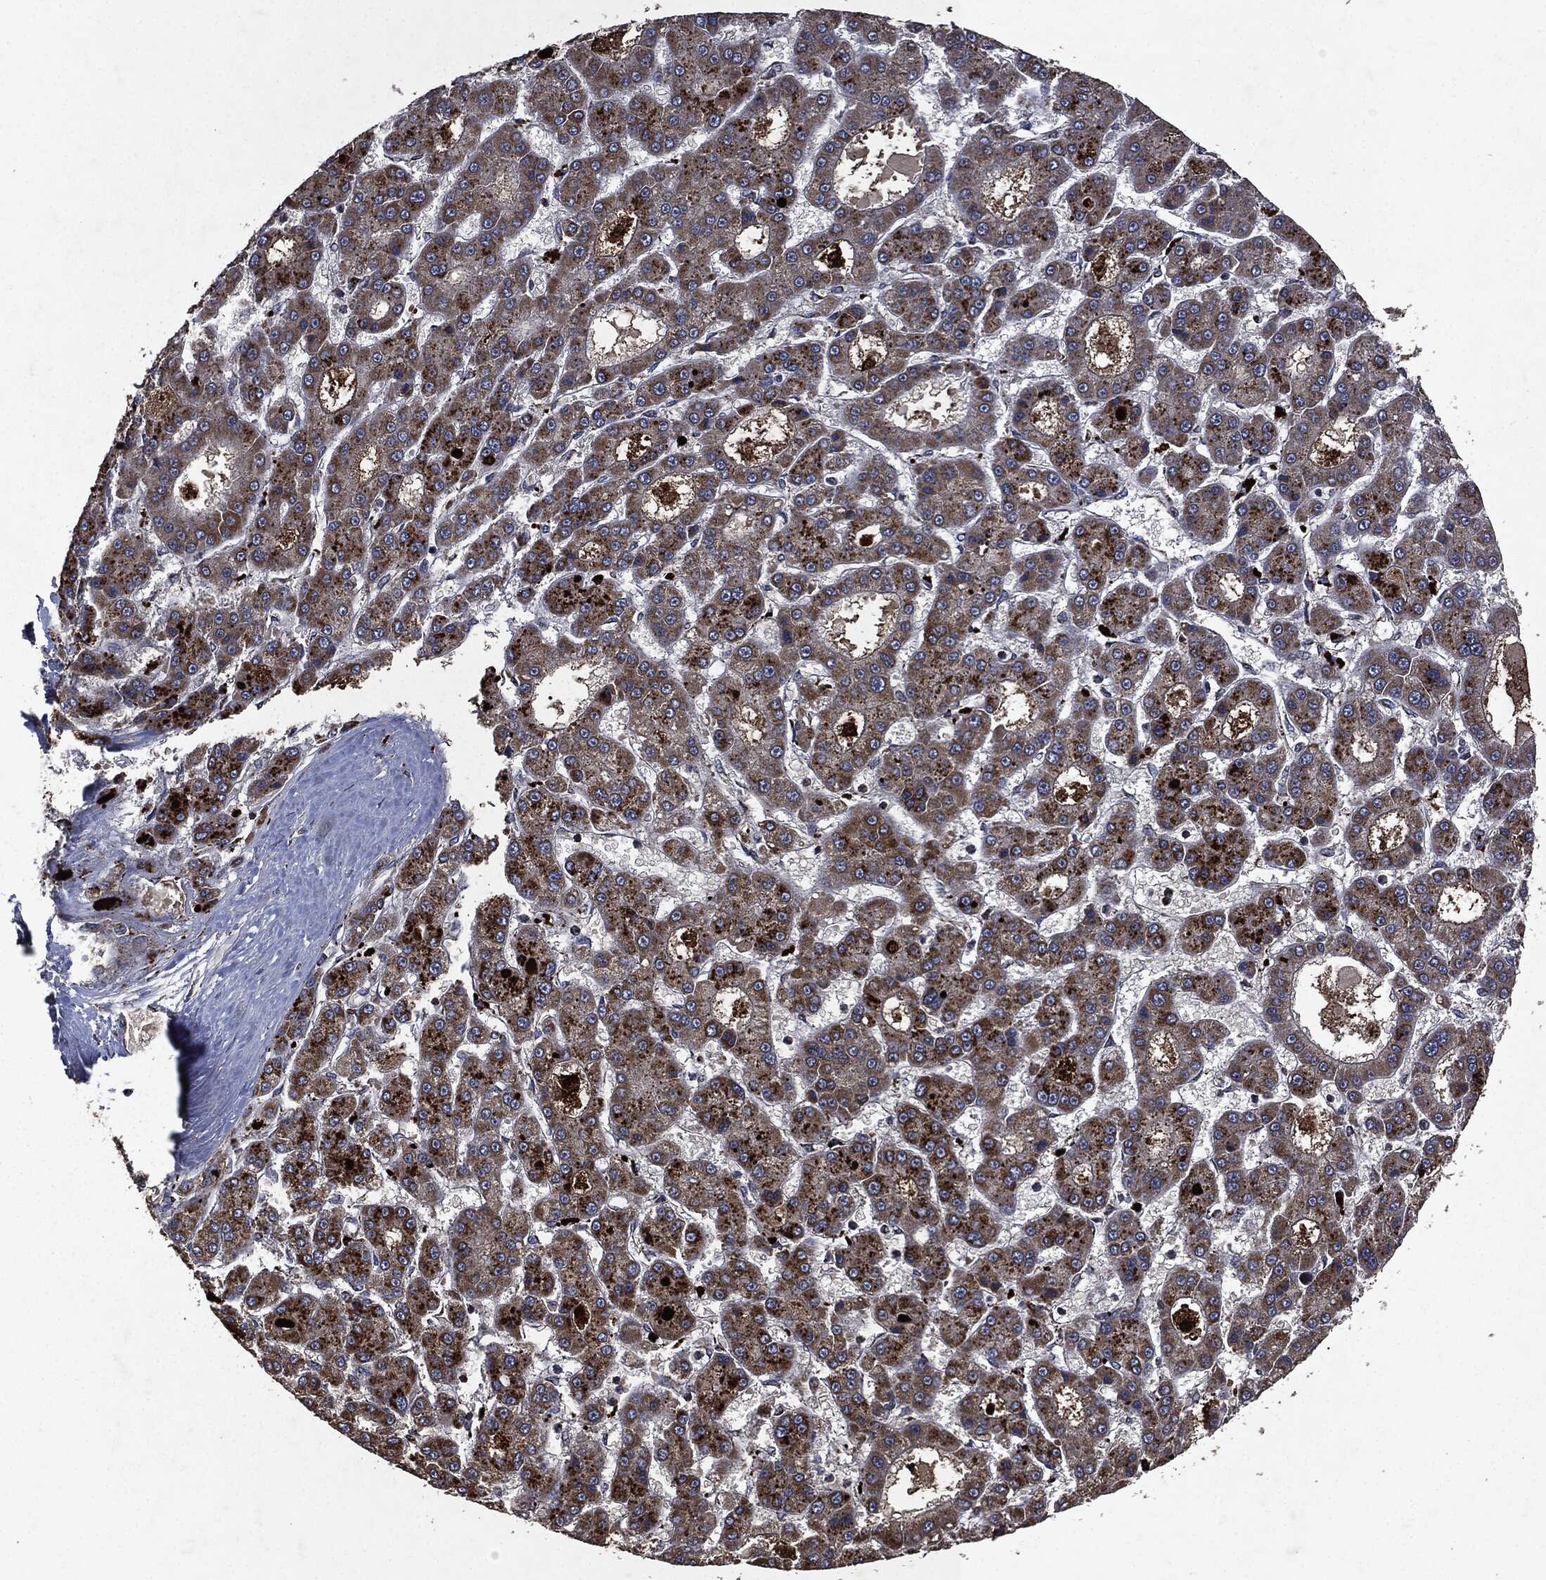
{"staining": {"intensity": "moderate", "quantity": ">75%", "location": "cytoplasmic/membranous"}, "tissue": "liver cancer", "cell_type": "Tumor cells", "image_type": "cancer", "snomed": [{"axis": "morphology", "description": "Carcinoma, Hepatocellular, NOS"}, {"axis": "topography", "description": "Liver"}], "caption": "Immunohistochemistry micrograph of human hepatocellular carcinoma (liver) stained for a protein (brown), which demonstrates medium levels of moderate cytoplasmic/membranous staining in about >75% of tumor cells.", "gene": "RYK", "patient": {"sex": "male", "age": 70}}